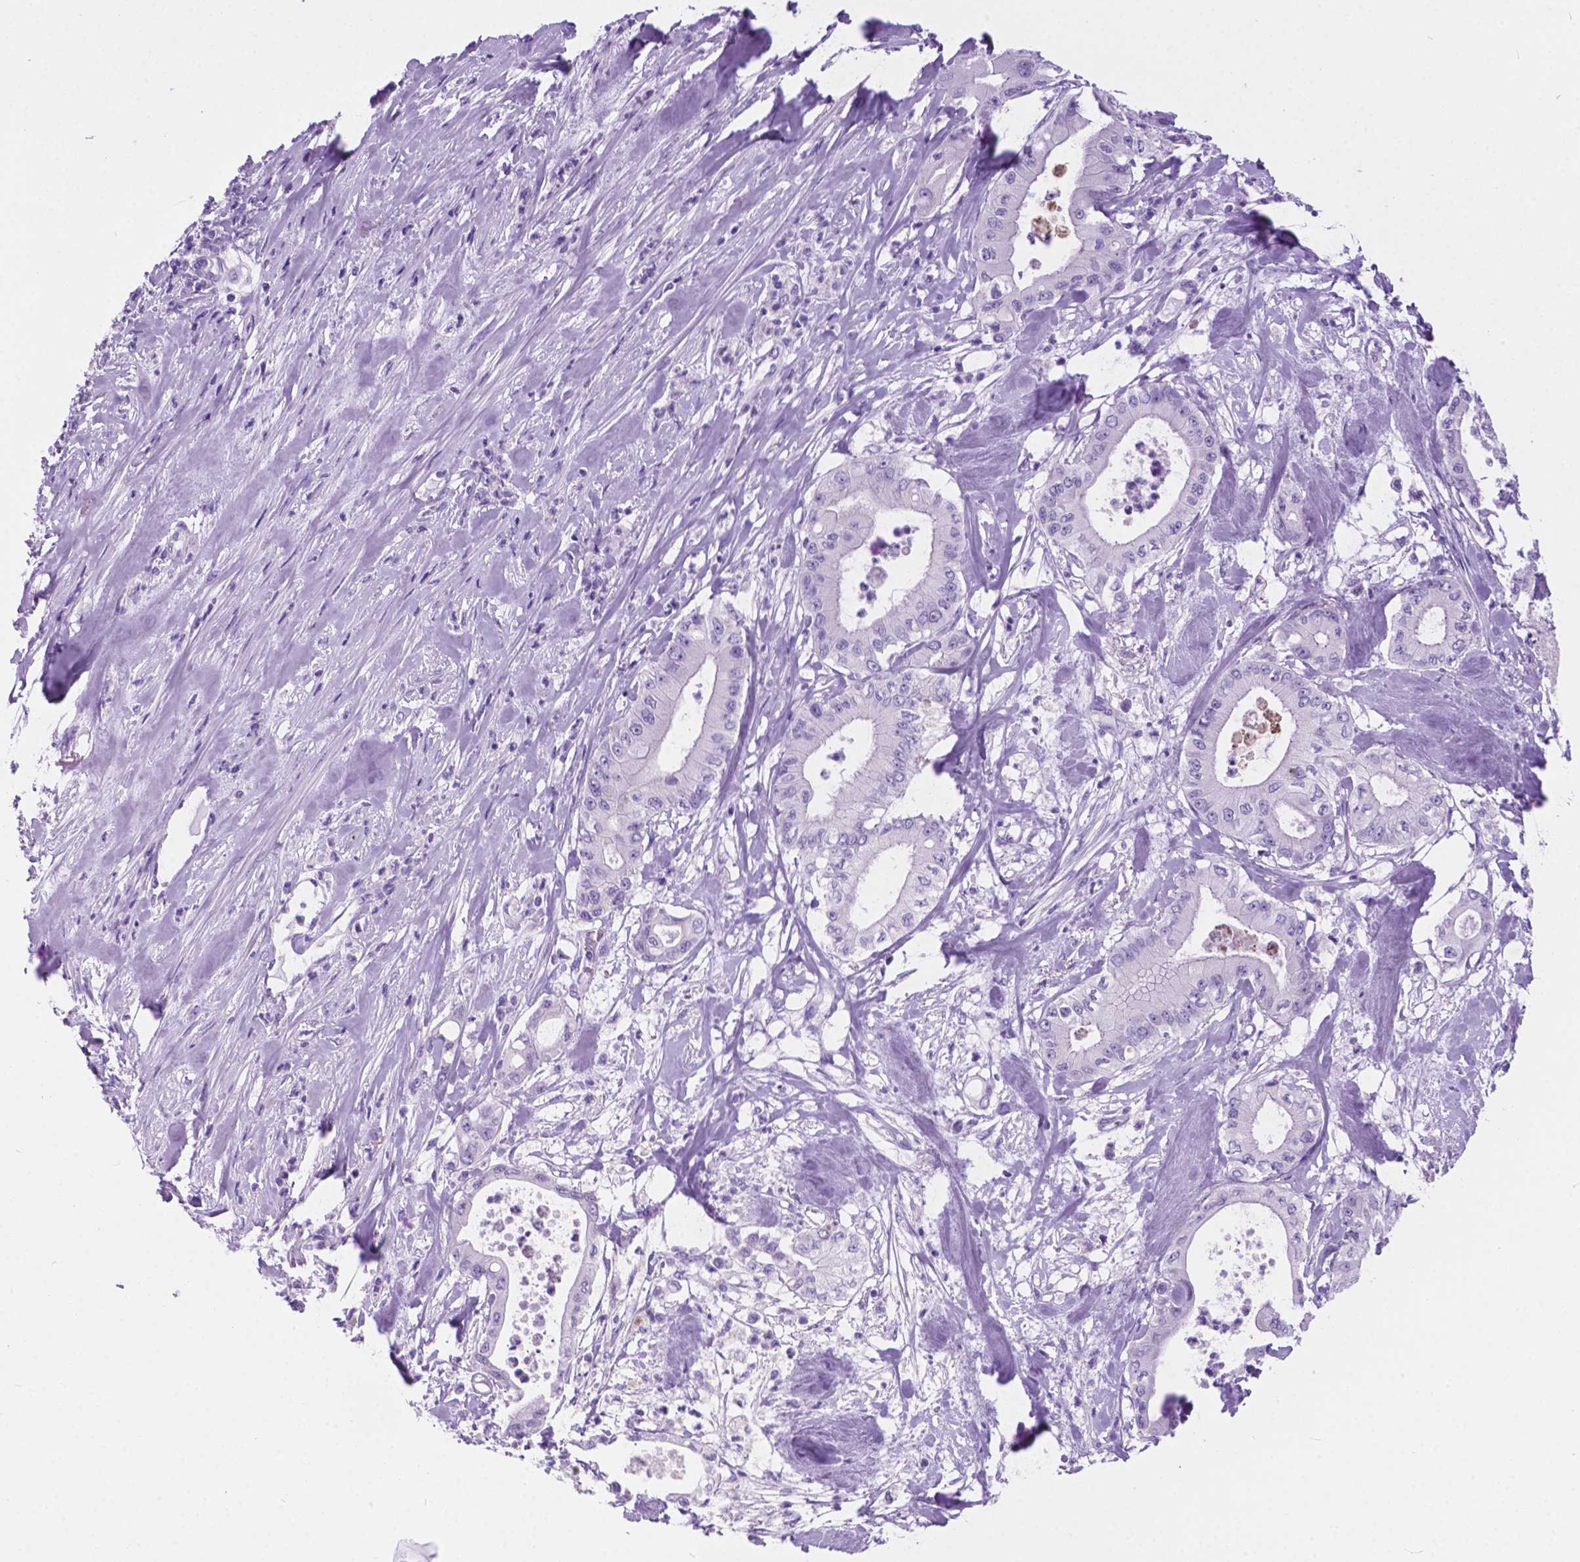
{"staining": {"intensity": "negative", "quantity": "none", "location": "none"}, "tissue": "pancreatic cancer", "cell_type": "Tumor cells", "image_type": "cancer", "snomed": [{"axis": "morphology", "description": "Adenocarcinoma, NOS"}, {"axis": "topography", "description": "Pancreas"}], "caption": "DAB (3,3'-diaminobenzidine) immunohistochemical staining of human pancreatic cancer shows no significant staining in tumor cells.", "gene": "ARMS2", "patient": {"sex": "male", "age": 71}}